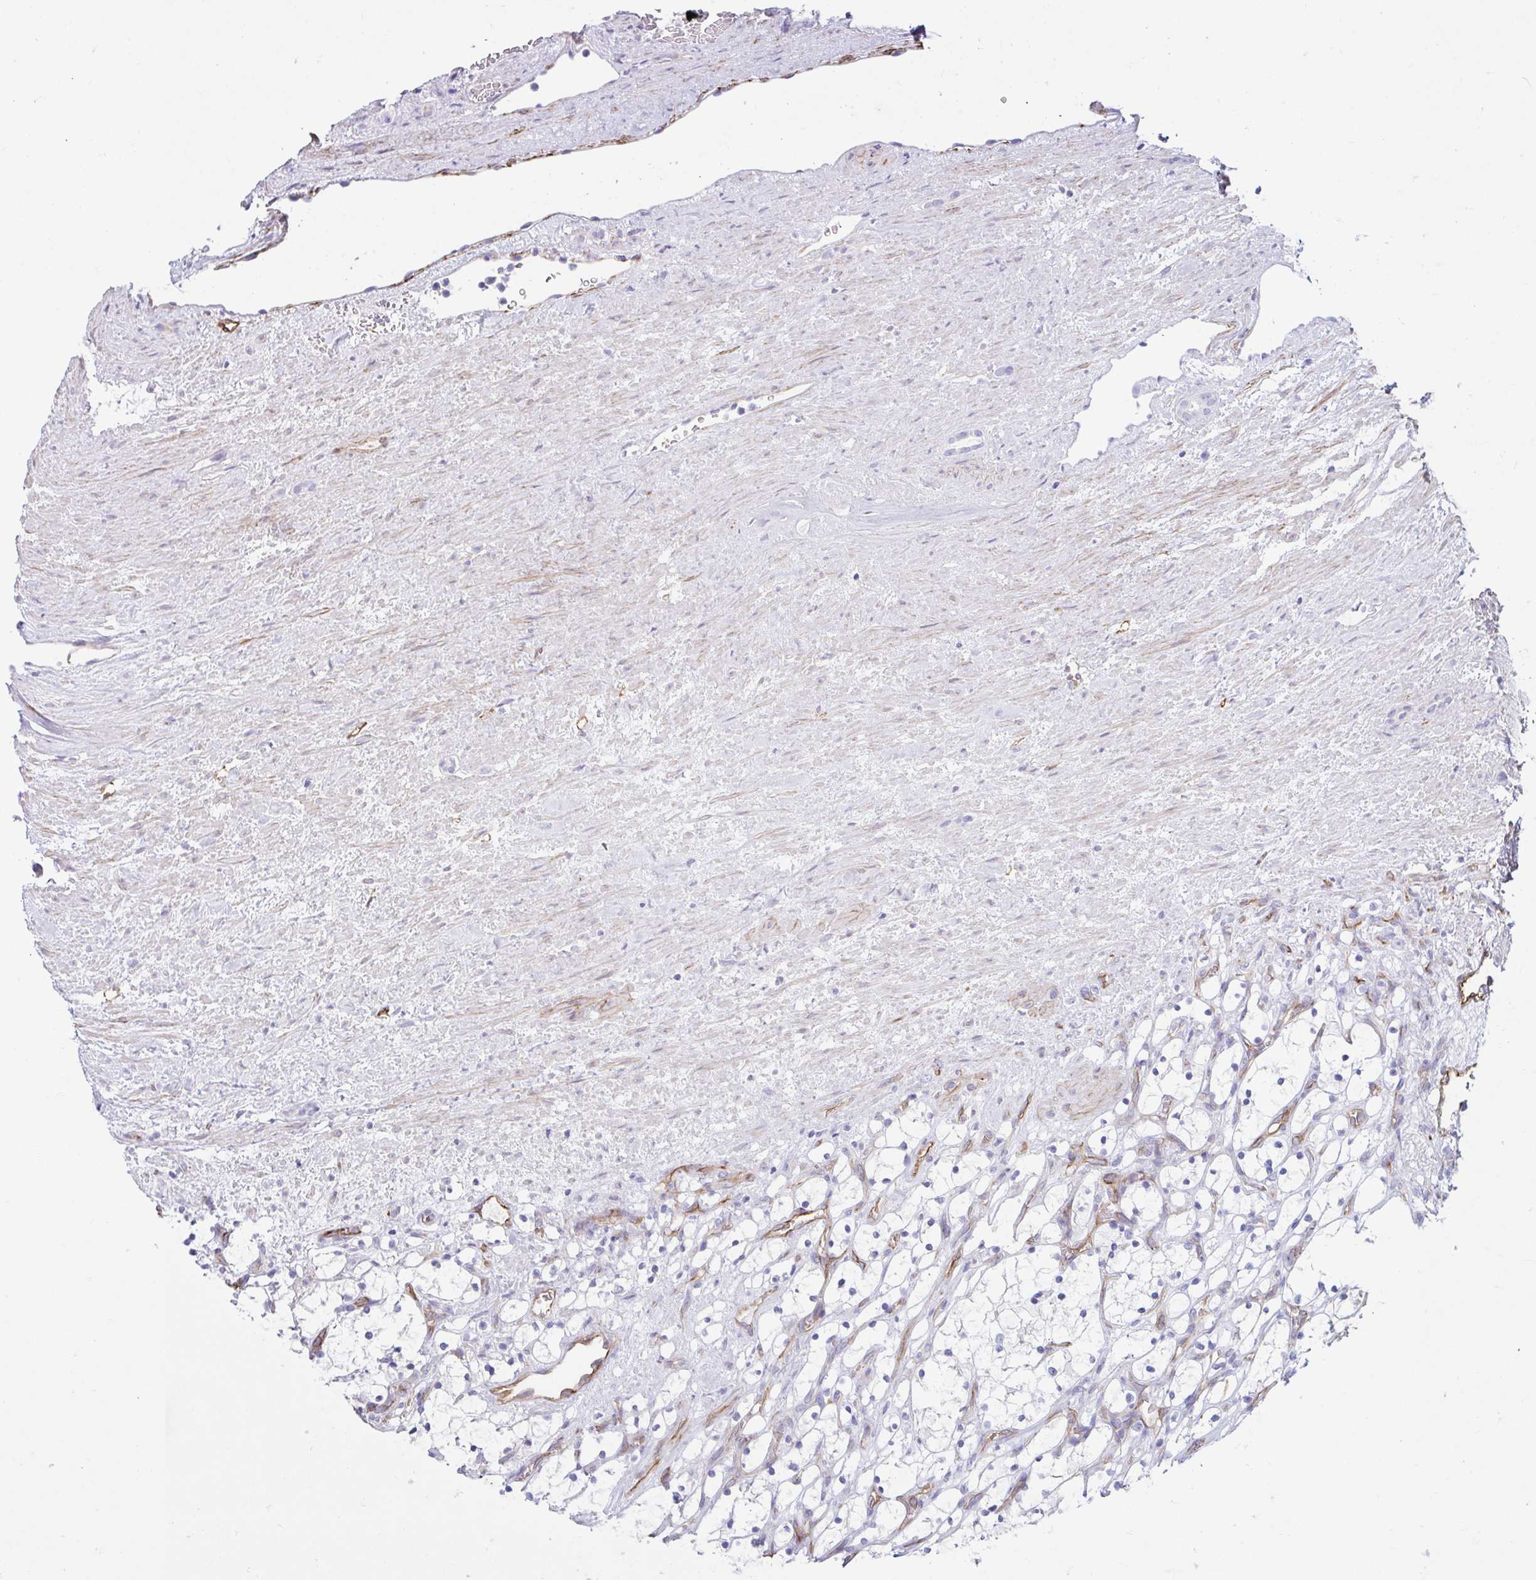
{"staining": {"intensity": "negative", "quantity": "none", "location": "none"}, "tissue": "renal cancer", "cell_type": "Tumor cells", "image_type": "cancer", "snomed": [{"axis": "morphology", "description": "Adenocarcinoma, NOS"}, {"axis": "topography", "description": "Kidney"}], "caption": "Immunohistochemical staining of renal cancer displays no significant positivity in tumor cells.", "gene": "UBL3", "patient": {"sex": "female", "age": 69}}